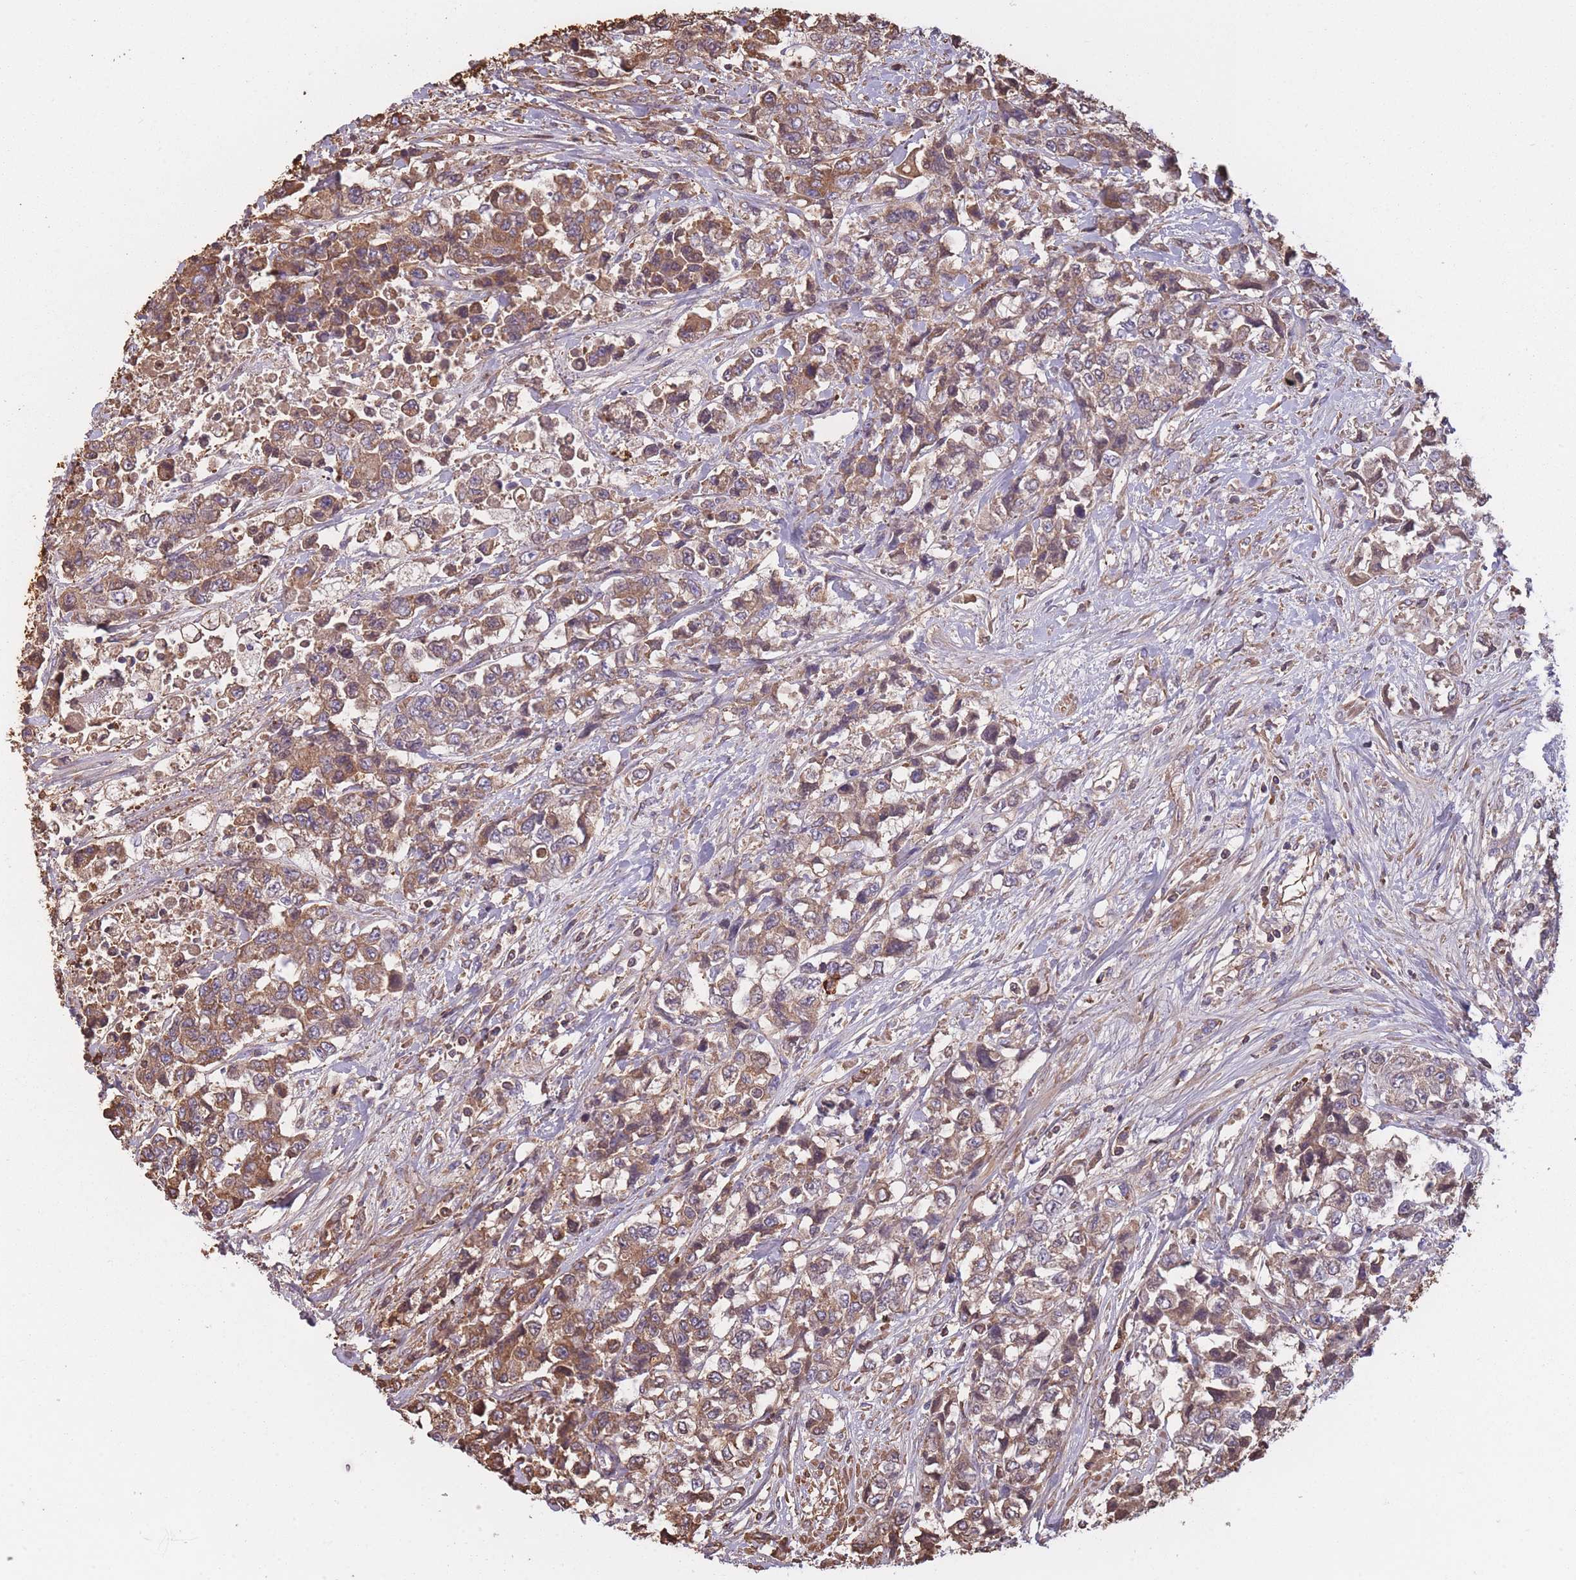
{"staining": {"intensity": "moderate", "quantity": ">75%", "location": "cytoplasmic/membranous"}, "tissue": "urothelial cancer", "cell_type": "Tumor cells", "image_type": "cancer", "snomed": [{"axis": "morphology", "description": "Urothelial carcinoma, High grade"}, {"axis": "topography", "description": "Urinary bladder"}], "caption": "High-grade urothelial carcinoma tissue shows moderate cytoplasmic/membranous expression in approximately >75% of tumor cells, visualized by immunohistochemistry.", "gene": "KAT2A", "patient": {"sex": "female", "age": 78}}